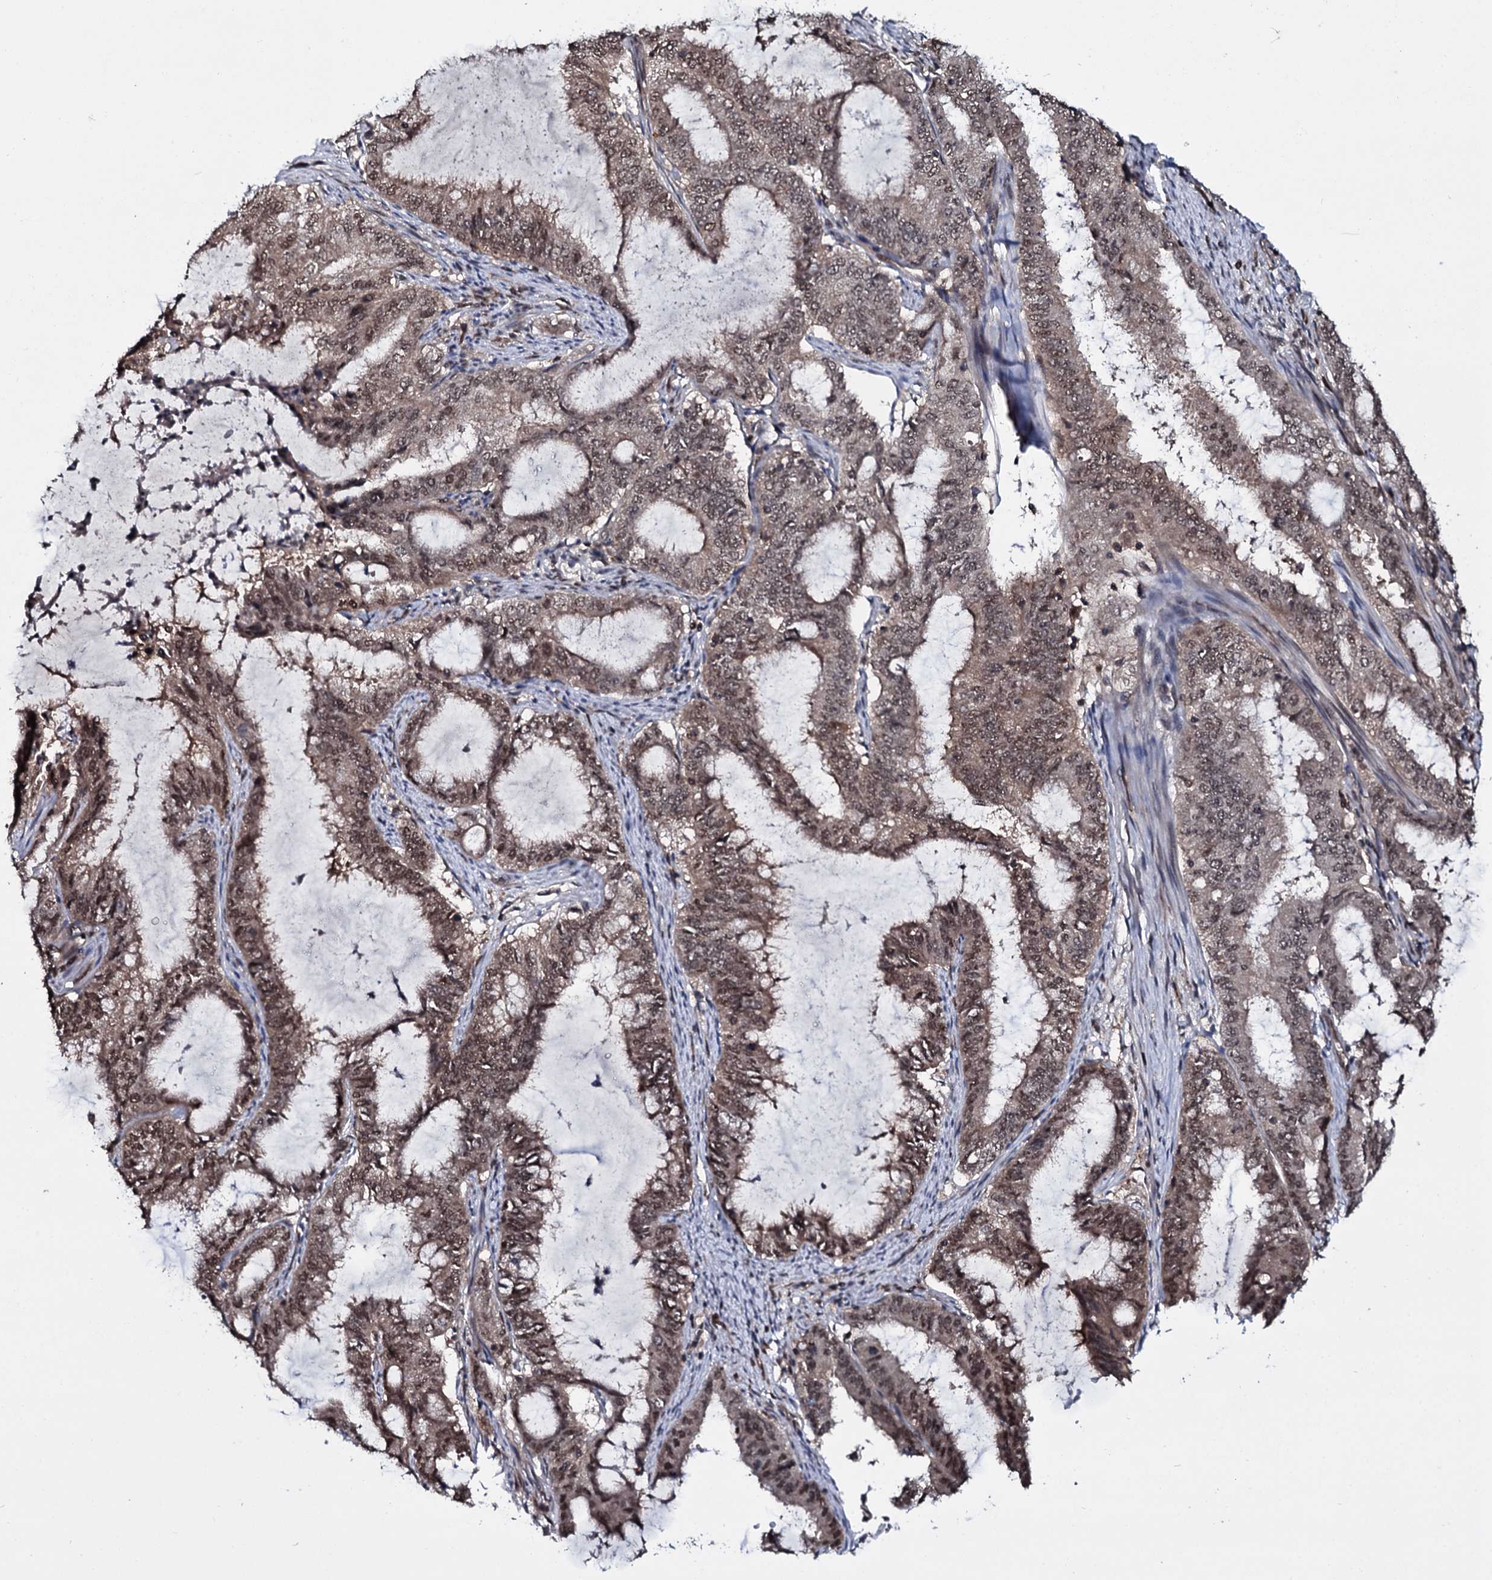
{"staining": {"intensity": "moderate", "quantity": ">75%", "location": "nuclear"}, "tissue": "endometrial cancer", "cell_type": "Tumor cells", "image_type": "cancer", "snomed": [{"axis": "morphology", "description": "Adenocarcinoma, NOS"}, {"axis": "topography", "description": "Endometrium"}], "caption": "DAB immunohistochemical staining of endometrial cancer displays moderate nuclear protein expression in approximately >75% of tumor cells.", "gene": "HDDC3", "patient": {"sex": "female", "age": 51}}